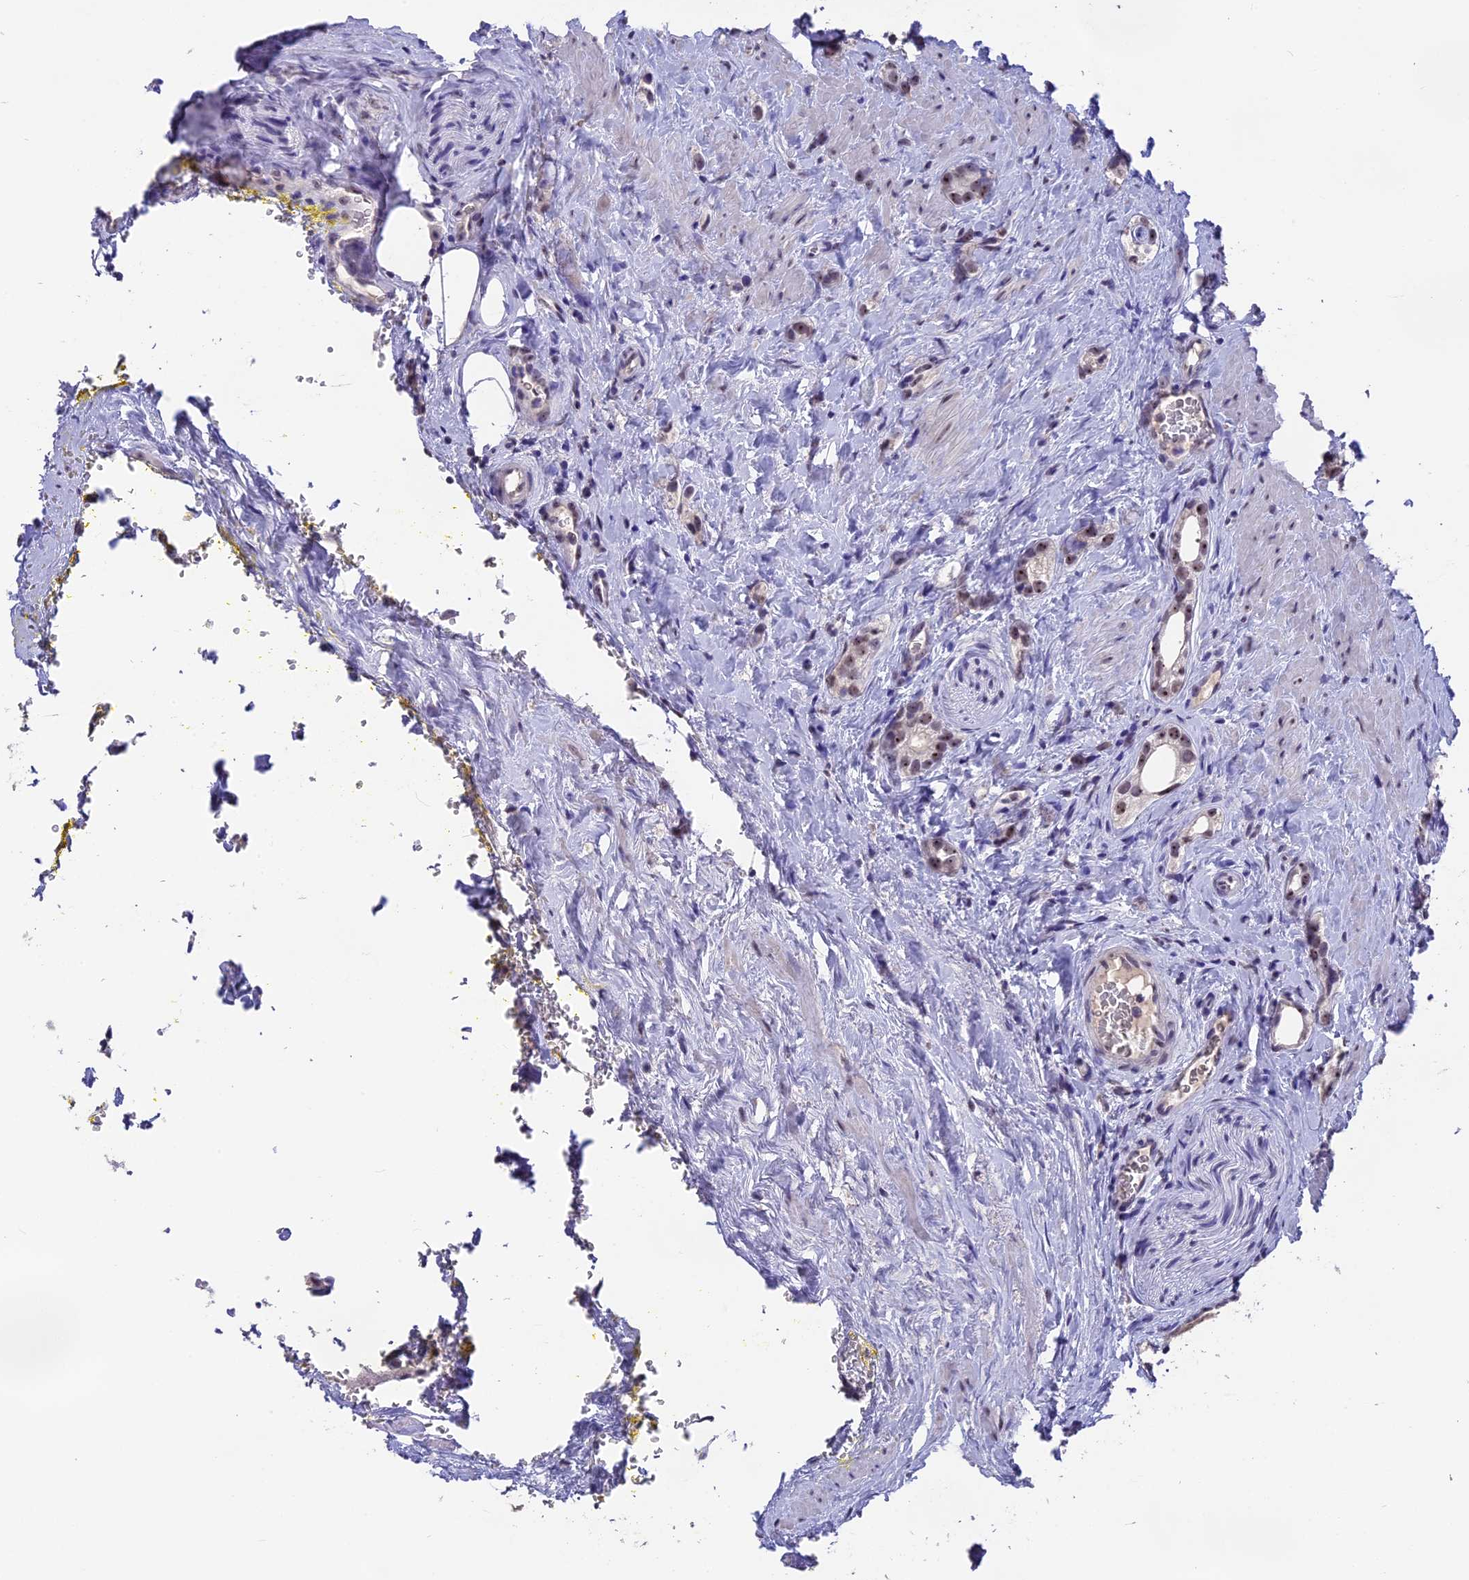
{"staining": {"intensity": "moderate", "quantity": ">75%", "location": "nuclear"}, "tissue": "prostate cancer", "cell_type": "Tumor cells", "image_type": "cancer", "snomed": [{"axis": "morphology", "description": "Adenocarcinoma, High grade"}, {"axis": "topography", "description": "Prostate"}], "caption": "A medium amount of moderate nuclear staining is appreciated in approximately >75% of tumor cells in prostate cancer tissue.", "gene": "SETD2", "patient": {"sex": "male", "age": 63}}